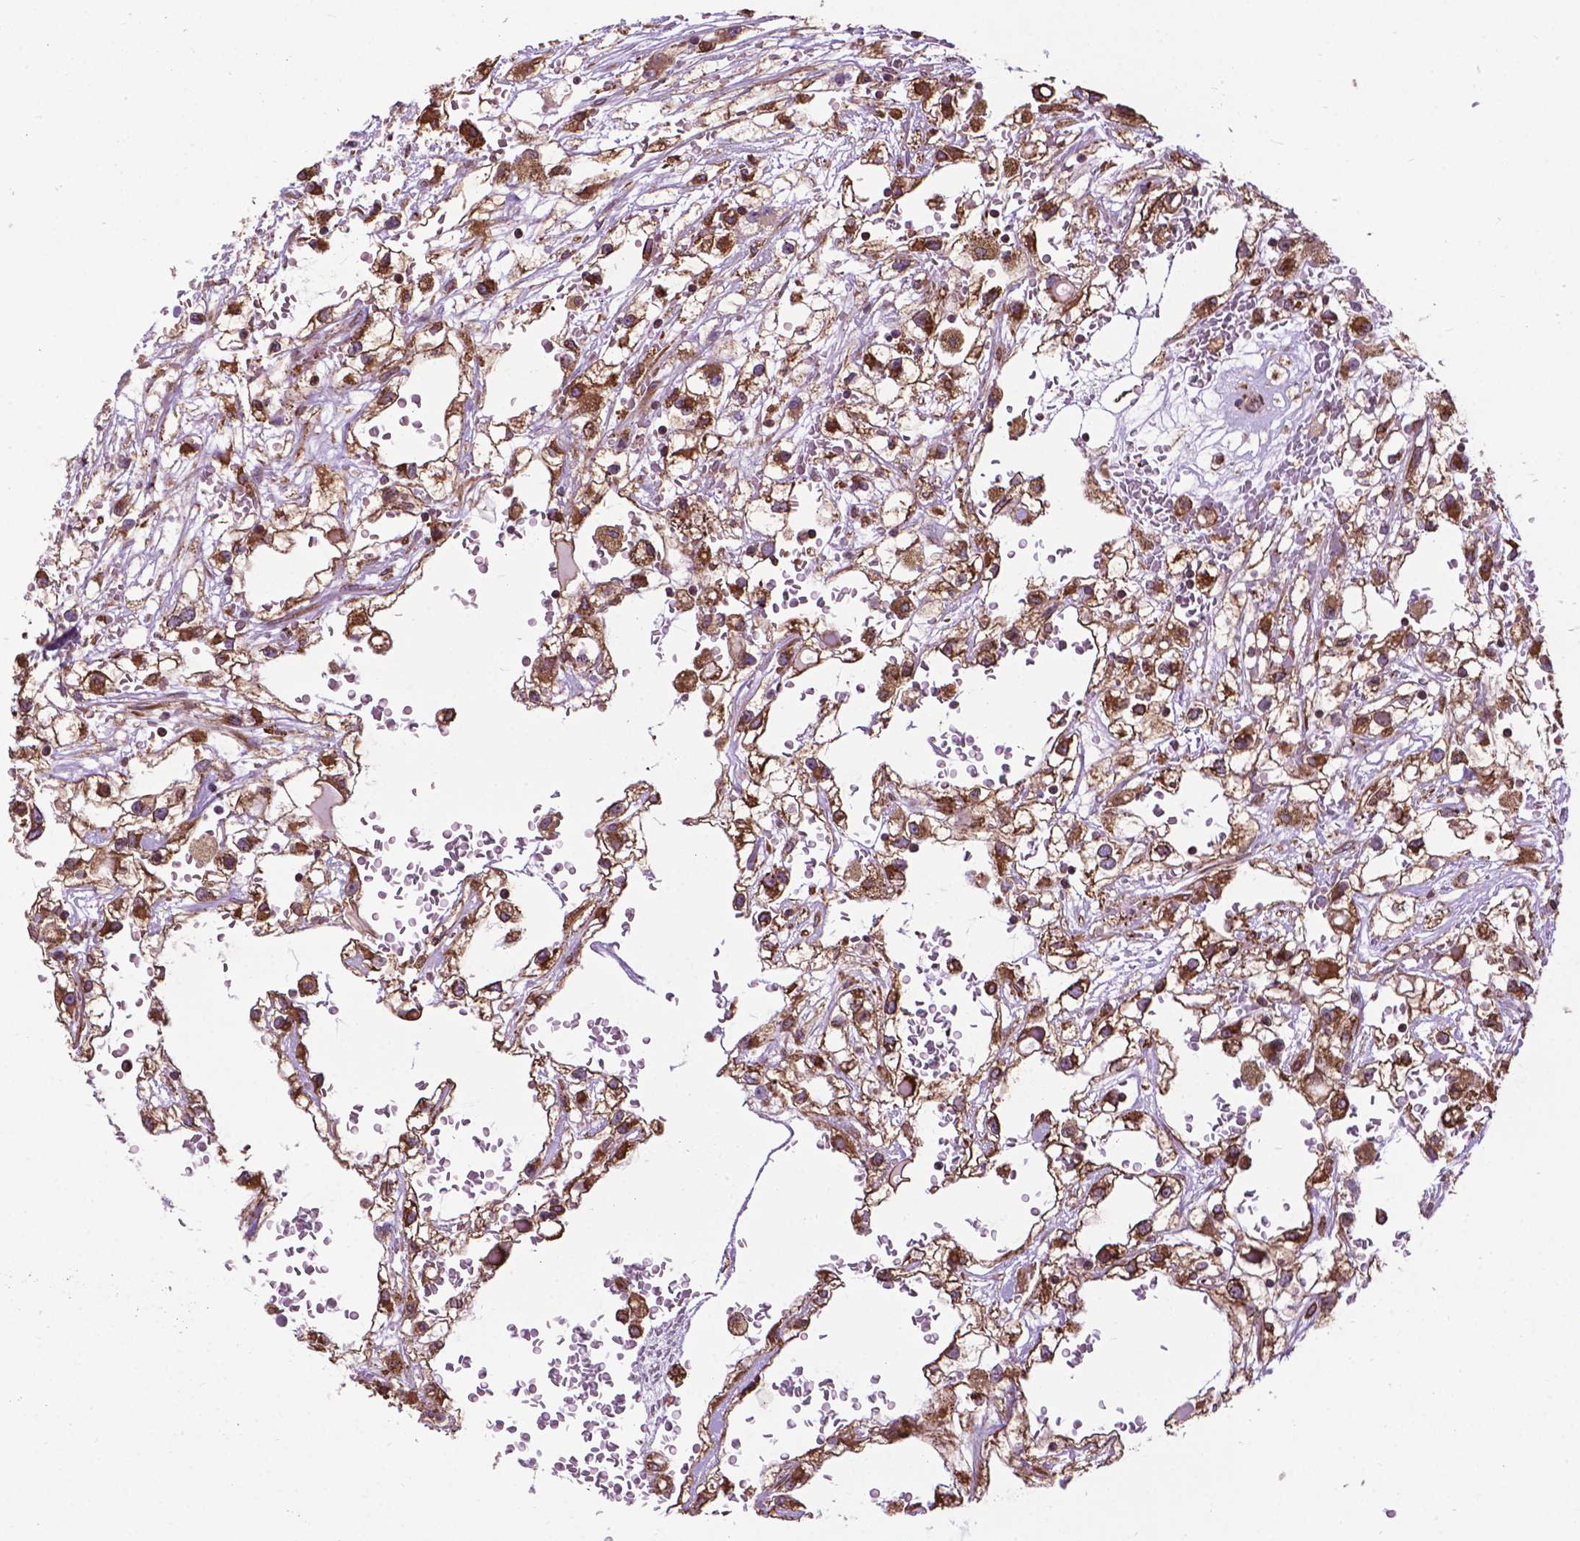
{"staining": {"intensity": "moderate", "quantity": ">75%", "location": "cytoplasmic/membranous"}, "tissue": "renal cancer", "cell_type": "Tumor cells", "image_type": "cancer", "snomed": [{"axis": "morphology", "description": "Adenocarcinoma, NOS"}, {"axis": "topography", "description": "Kidney"}], "caption": "IHC (DAB) staining of human renal adenocarcinoma exhibits moderate cytoplasmic/membranous protein positivity in about >75% of tumor cells.", "gene": "GANAB", "patient": {"sex": "male", "age": 59}}